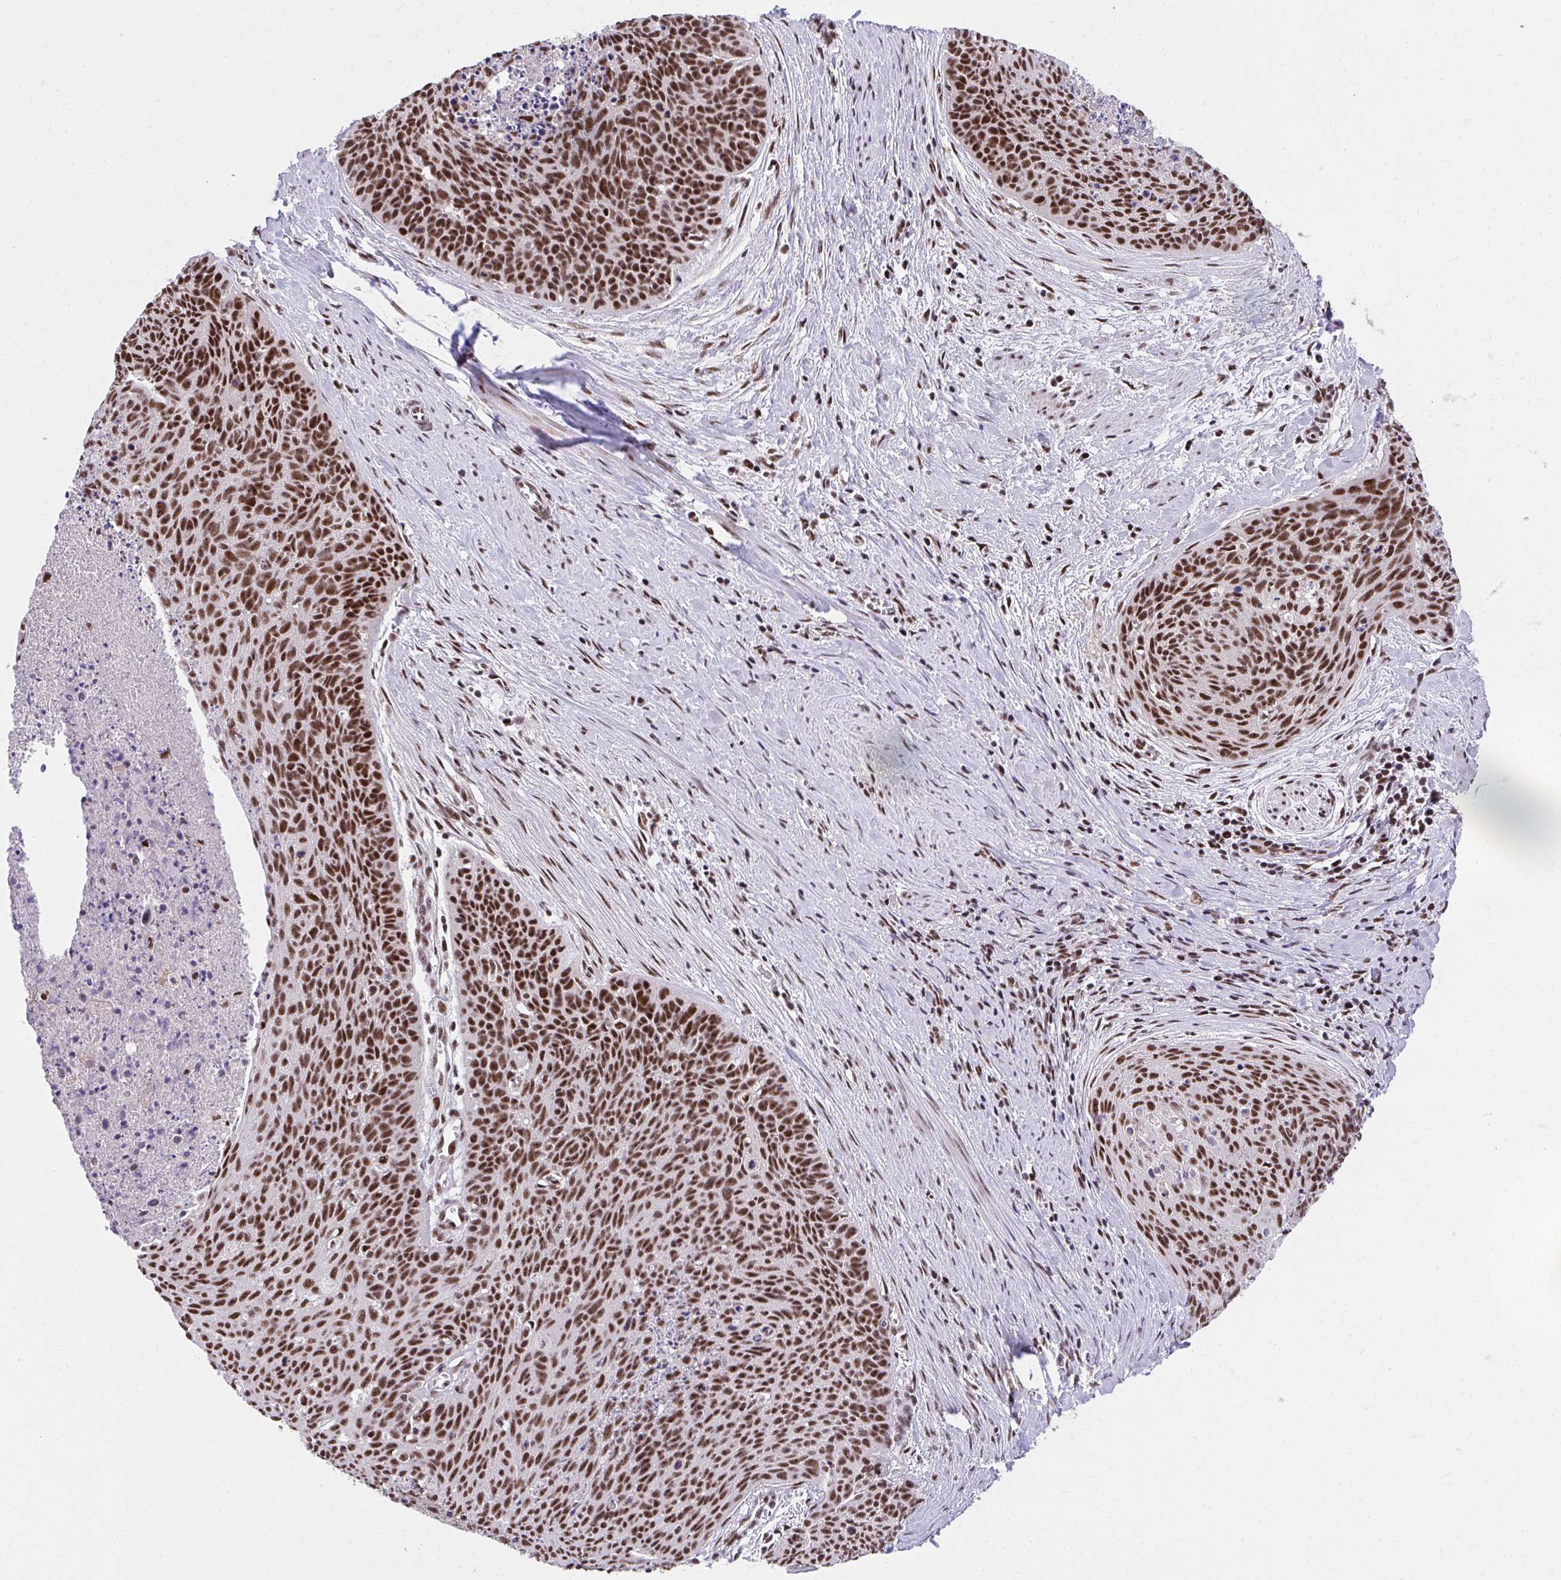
{"staining": {"intensity": "strong", "quantity": ">75%", "location": "nuclear"}, "tissue": "cervical cancer", "cell_type": "Tumor cells", "image_type": "cancer", "snomed": [{"axis": "morphology", "description": "Squamous cell carcinoma, NOS"}, {"axis": "topography", "description": "Cervix"}], "caption": "This is an image of IHC staining of cervical cancer, which shows strong expression in the nuclear of tumor cells.", "gene": "SYNE4", "patient": {"sex": "female", "age": 55}}